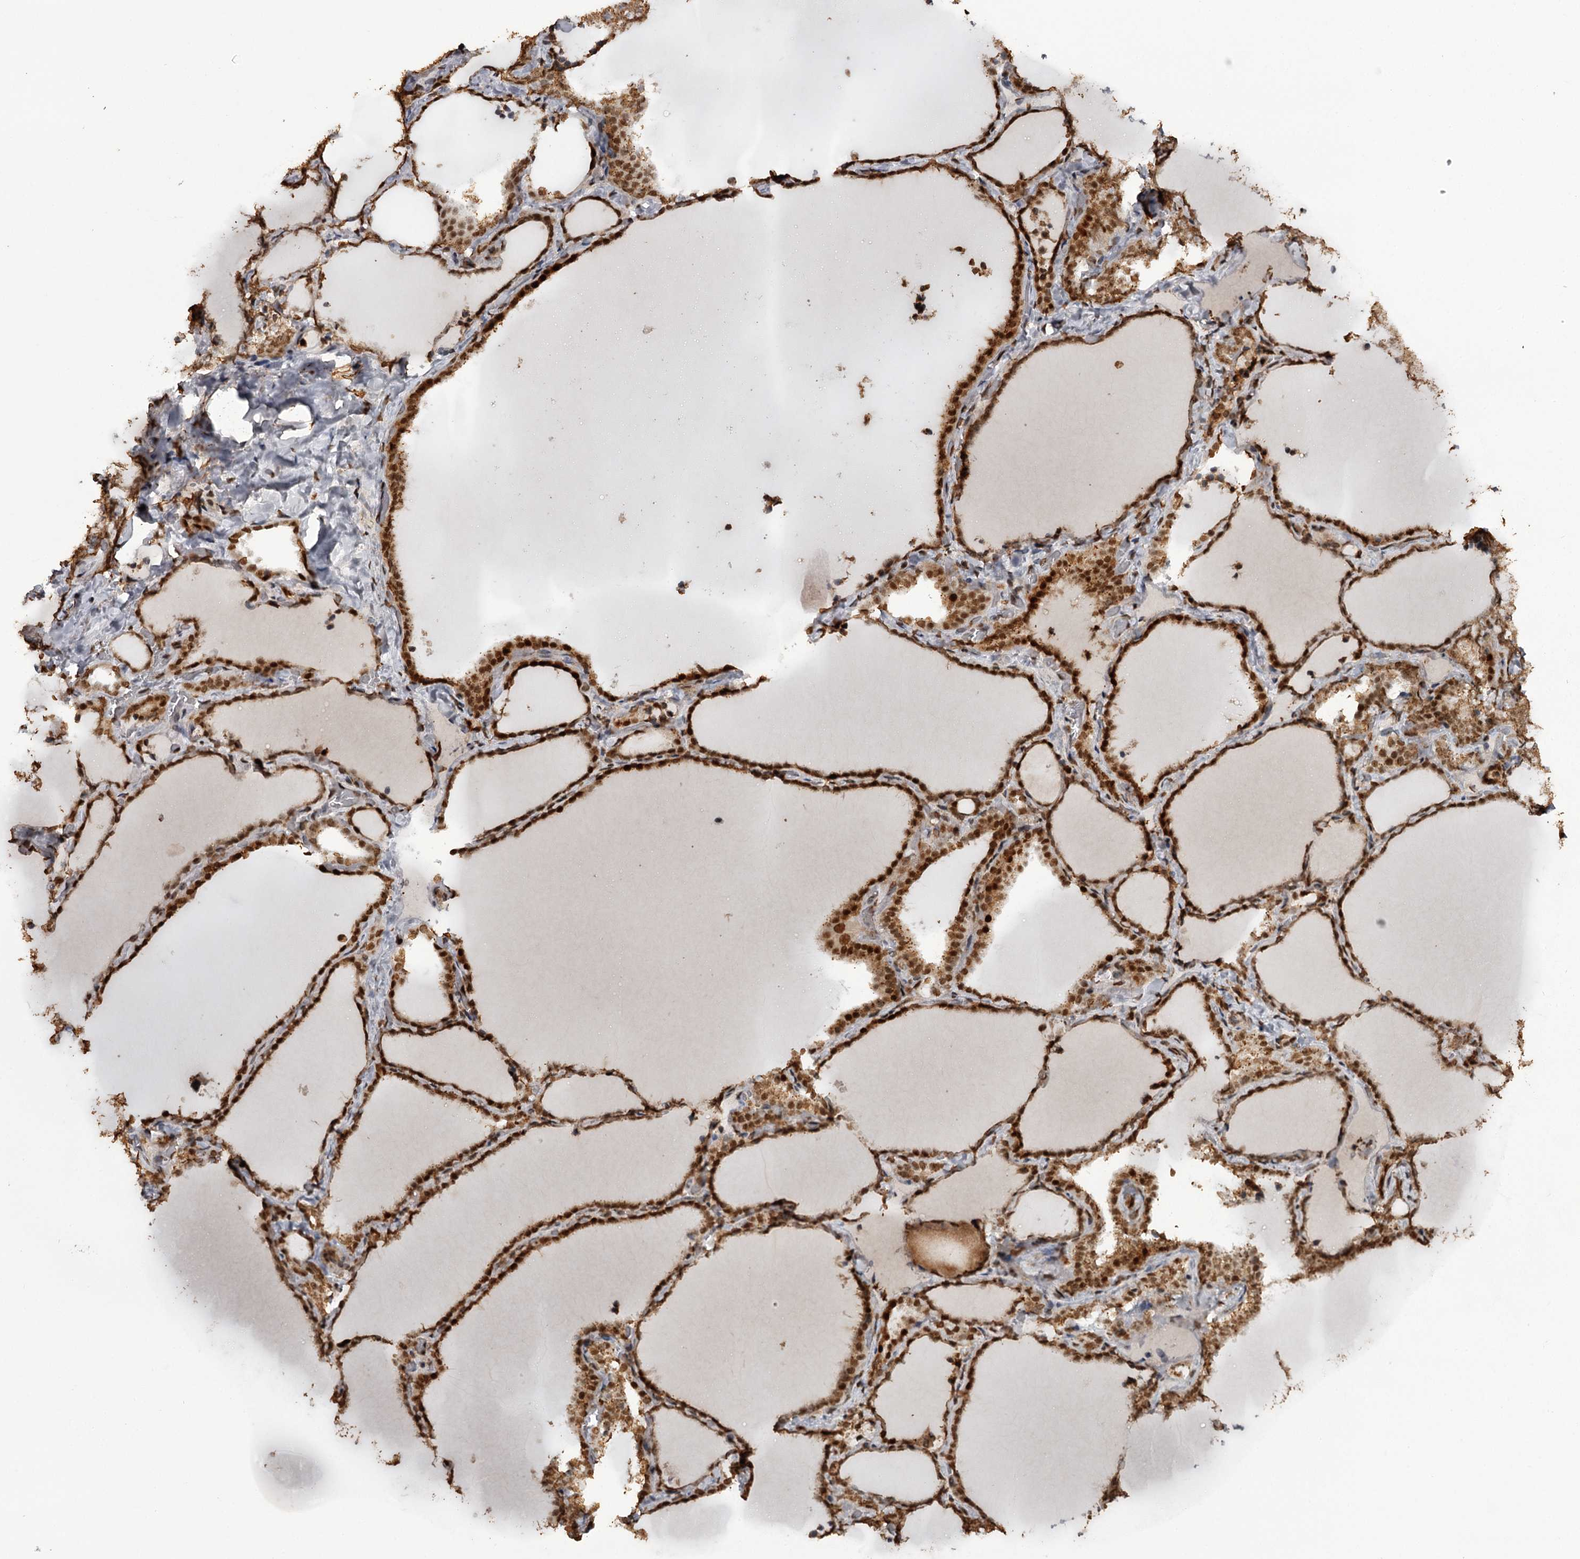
{"staining": {"intensity": "strong", "quantity": ">75%", "location": "cytoplasmic/membranous,nuclear"}, "tissue": "thyroid gland", "cell_type": "Glandular cells", "image_type": "normal", "snomed": [{"axis": "morphology", "description": "Normal tissue, NOS"}, {"axis": "topography", "description": "Thyroid gland"}], "caption": "About >75% of glandular cells in normal thyroid gland show strong cytoplasmic/membranous,nuclear protein expression as visualized by brown immunohistochemical staining.", "gene": "THYN1", "patient": {"sex": "female", "age": 22}}